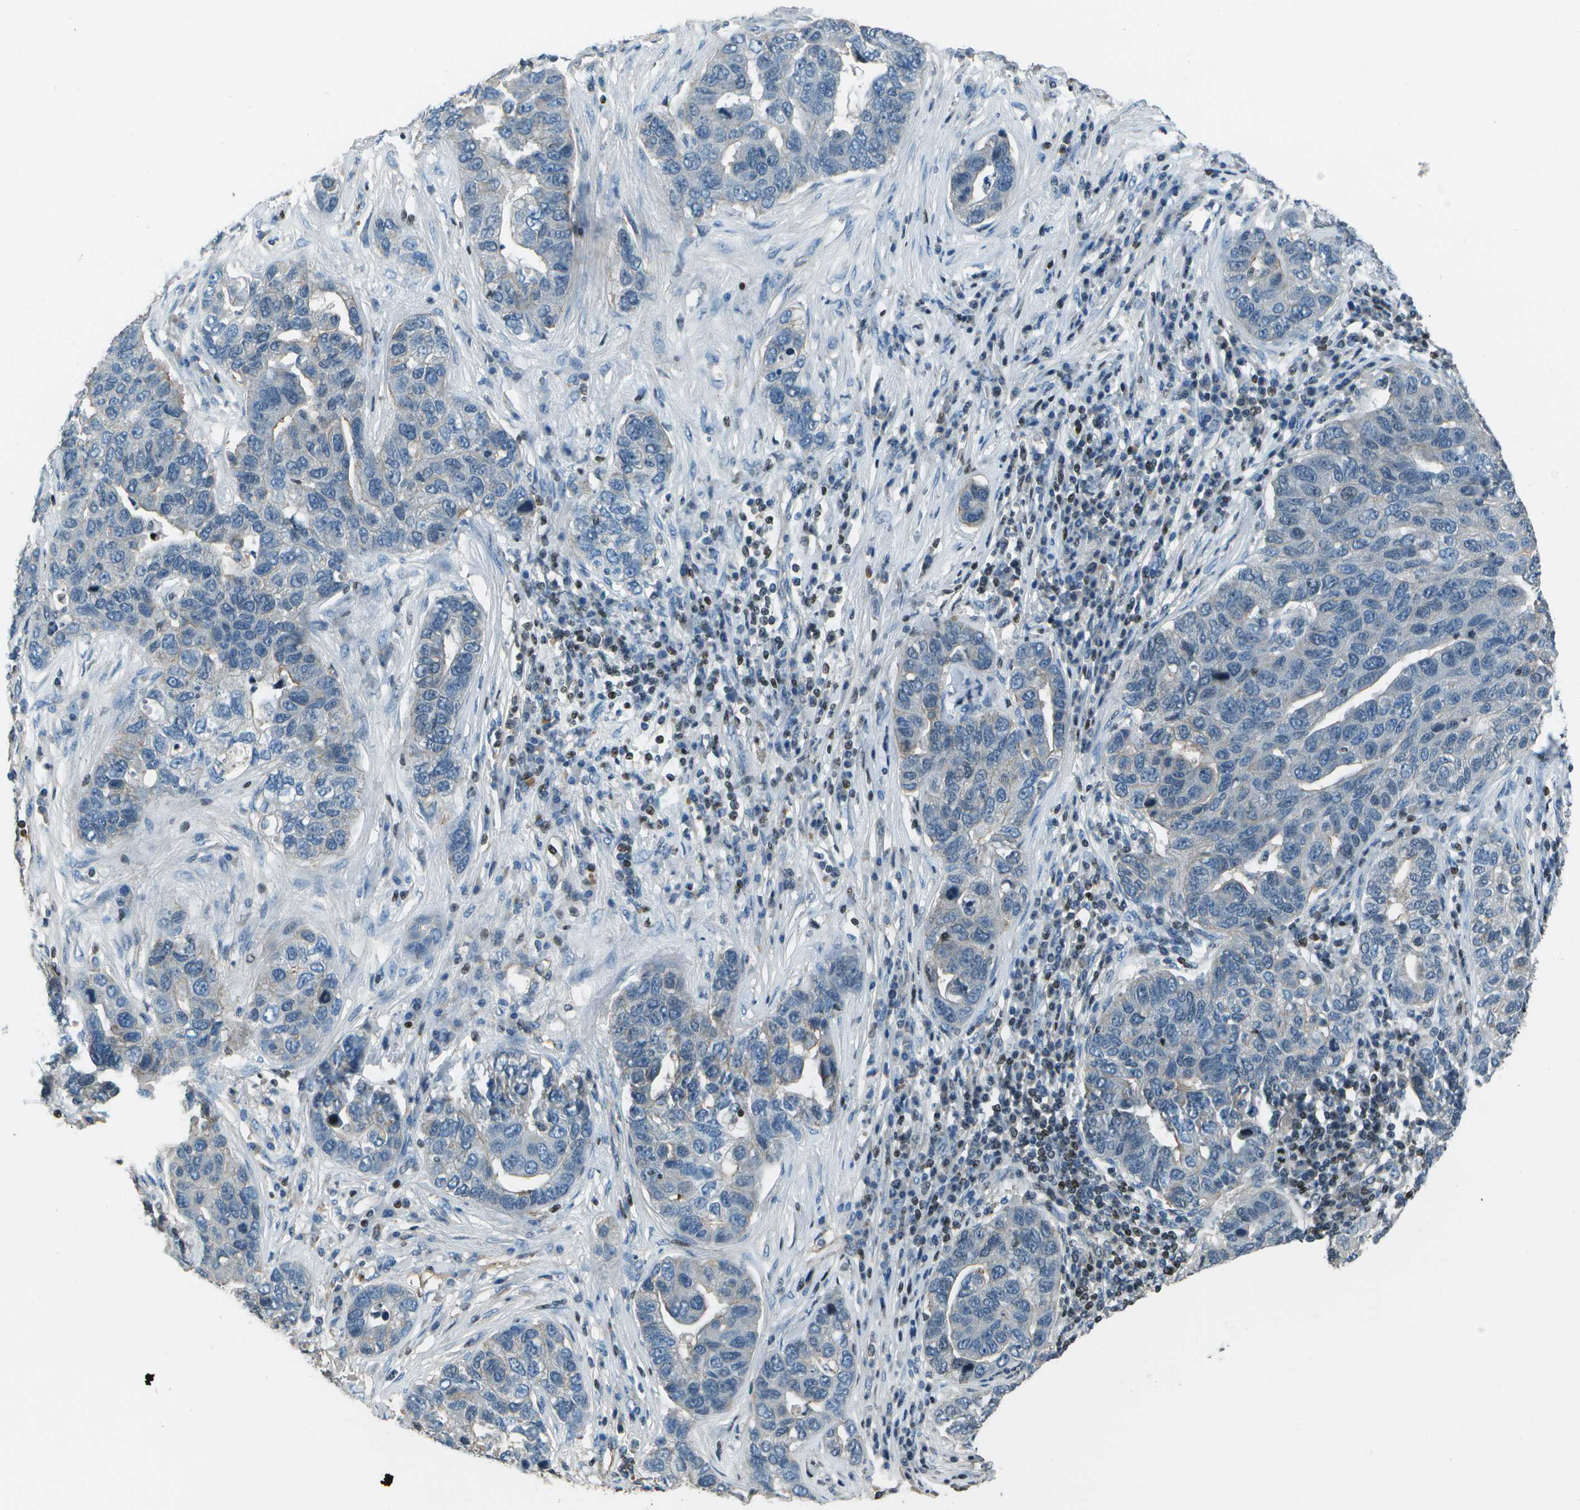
{"staining": {"intensity": "negative", "quantity": "none", "location": "none"}, "tissue": "pancreatic cancer", "cell_type": "Tumor cells", "image_type": "cancer", "snomed": [{"axis": "morphology", "description": "Adenocarcinoma, NOS"}, {"axis": "topography", "description": "Pancreas"}], "caption": "This is an immunohistochemistry micrograph of pancreatic cancer (adenocarcinoma). There is no positivity in tumor cells.", "gene": "PDLIM1", "patient": {"sex": "female", "age": 61}}